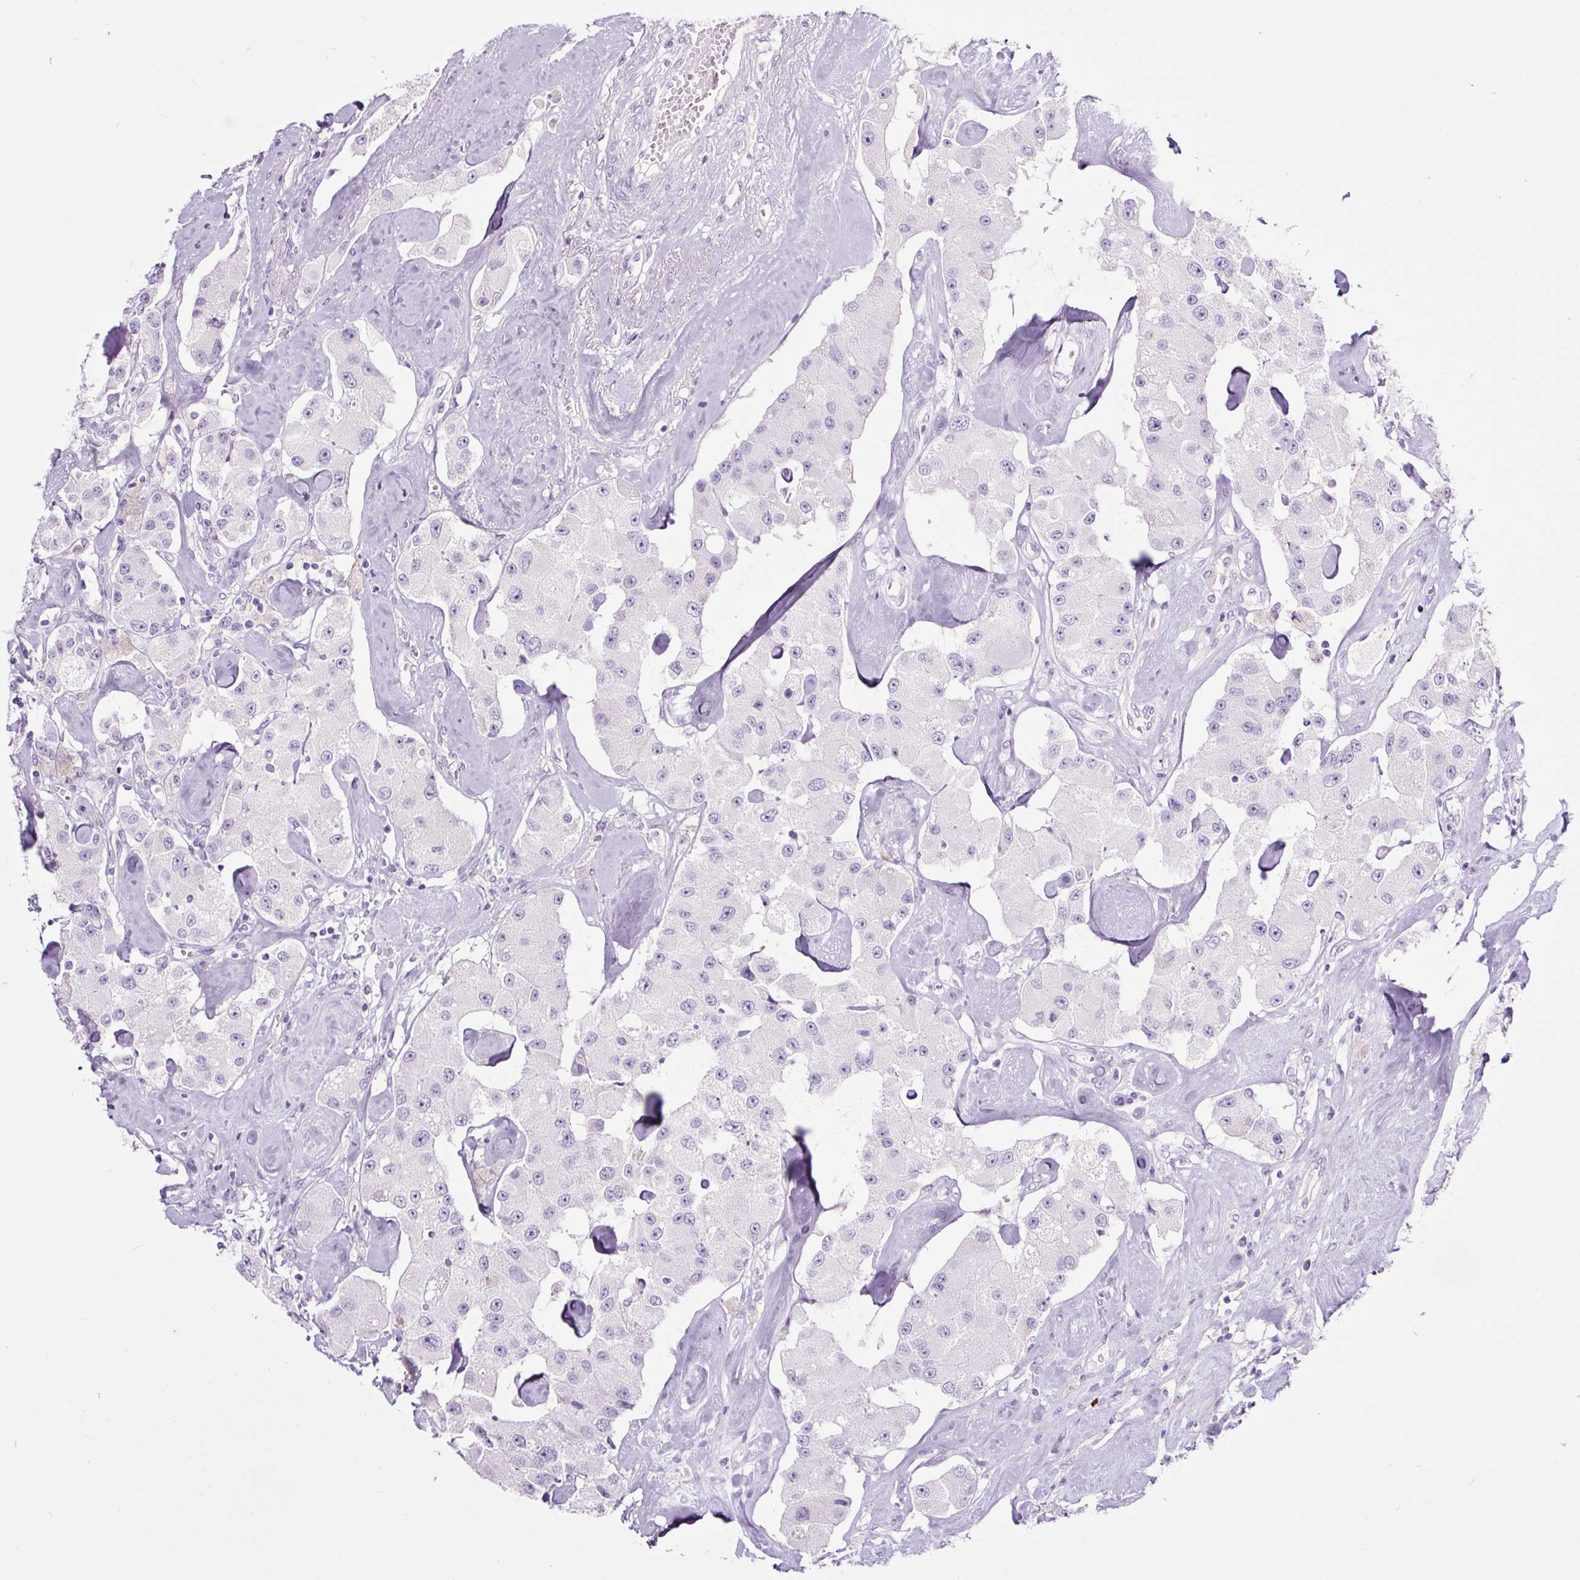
{"staining": {"intensity": "negative", "quantity": "none", "location": "none"}, "tissue": "carcinoid", "cell_type": "Tumor cells", "image_type": "cancer", "snomed": [{"axis": "morphology", "description": "Carcinoid, malignant, NOS"}, {"axis": "topography", "description": "Pancreas"}], "caption": "Immunohistochemical staining of malignant carcinoid shows no significant staining in tumor cells.", "gene": "RNF212B", "patient": {"sex": "male", "age": 41}}